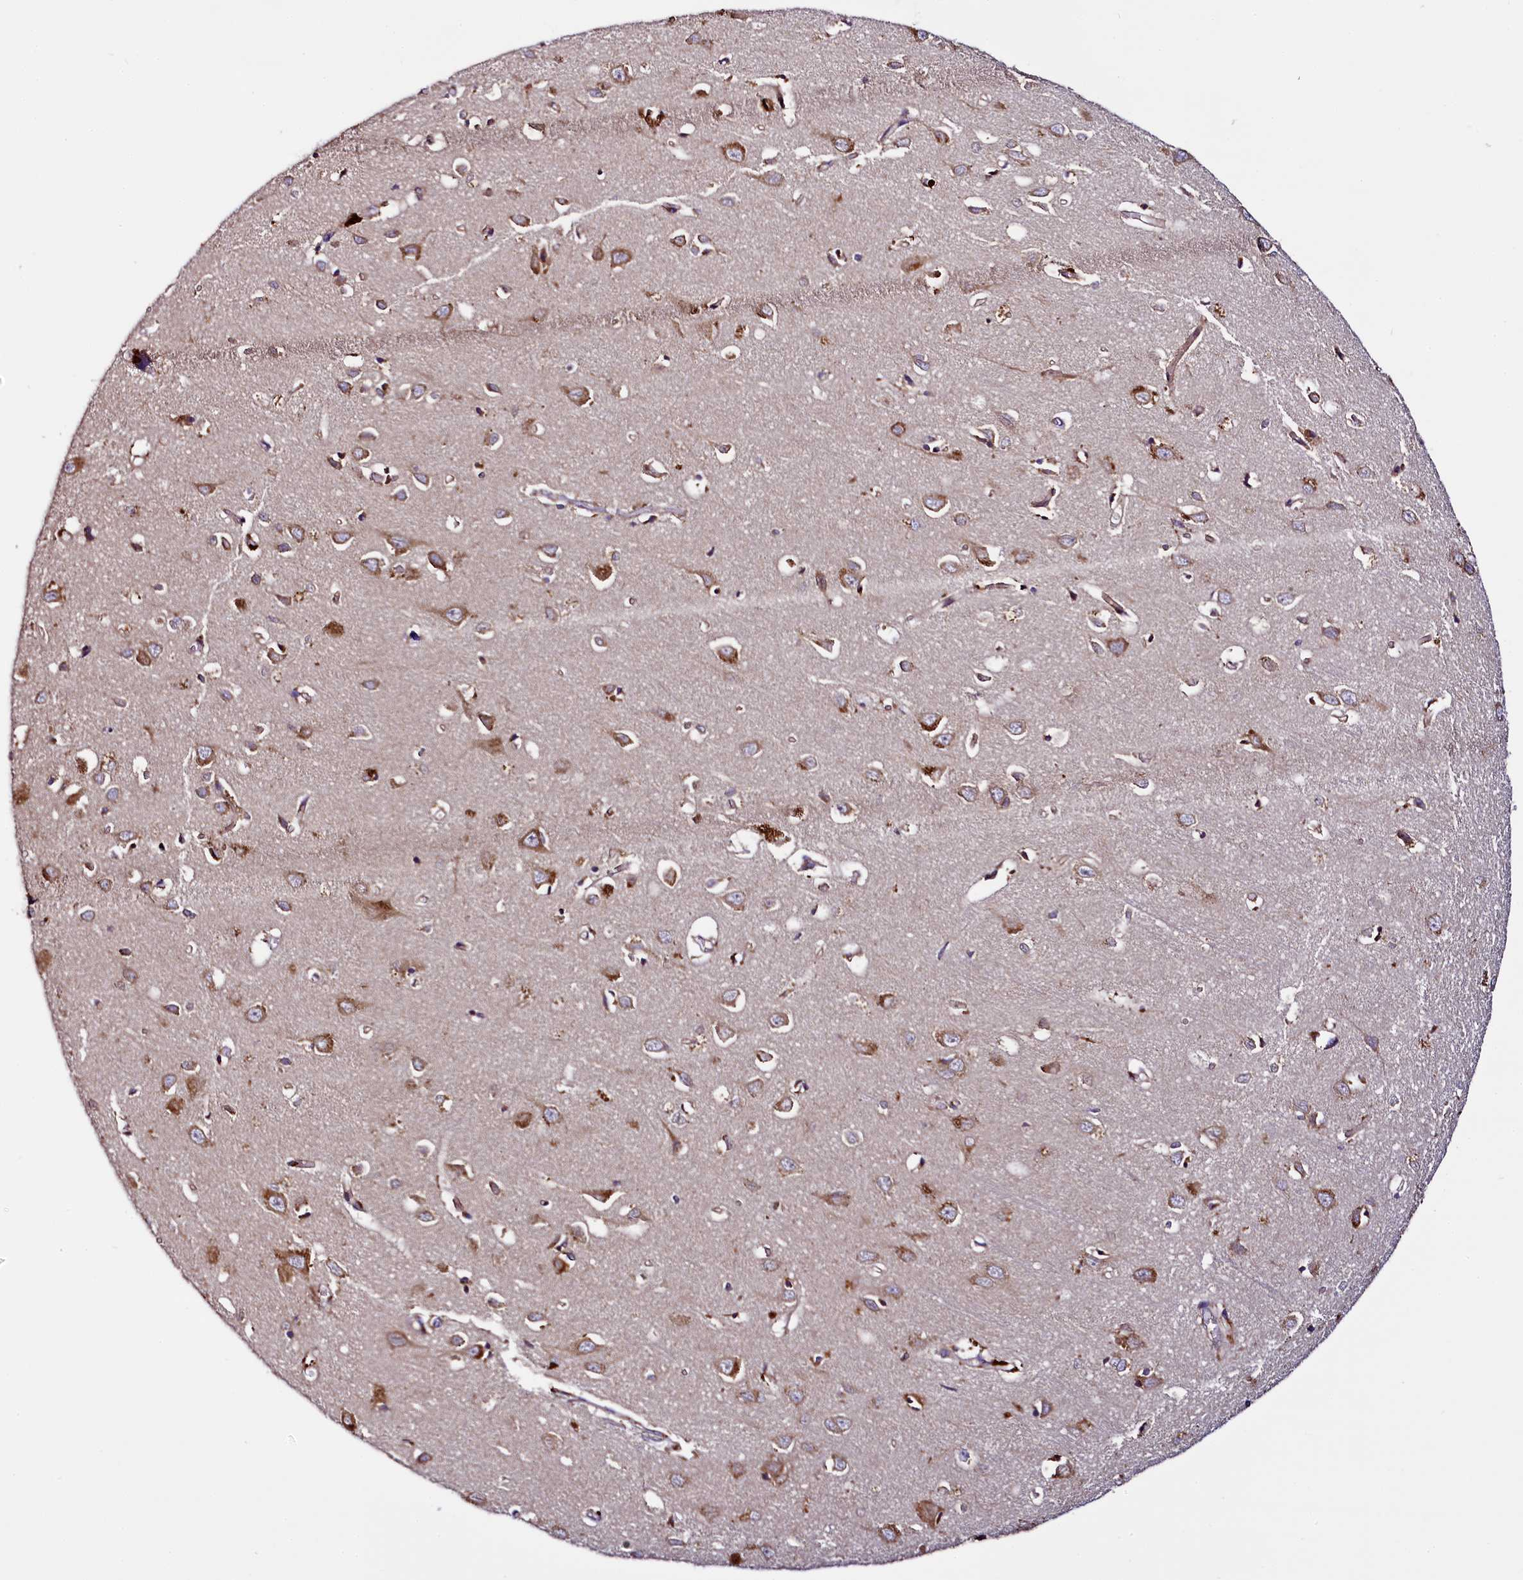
{"staining": {"intensity": "weak", "quantity": "25%-75%", "location": "cytoplasmic/membranous"}, "tissue": "cerebral cortex", "cell_type": "Endothelial cells", "image_type": "normal", "snomed": [{"axis": "morphology", "description": "Normal tissue, NOS"}, {"axis": "topography", "description": "Cerebral cortex"}], "caption": "There is low levels of weak cytoplasmic/membranous staining in endothelial cells of benign cerebral cortex, as demonstrated by immunohistochemical staining (brown color).", "gene": "UFM1", "patient": {"sex": "female", "age": 64}}